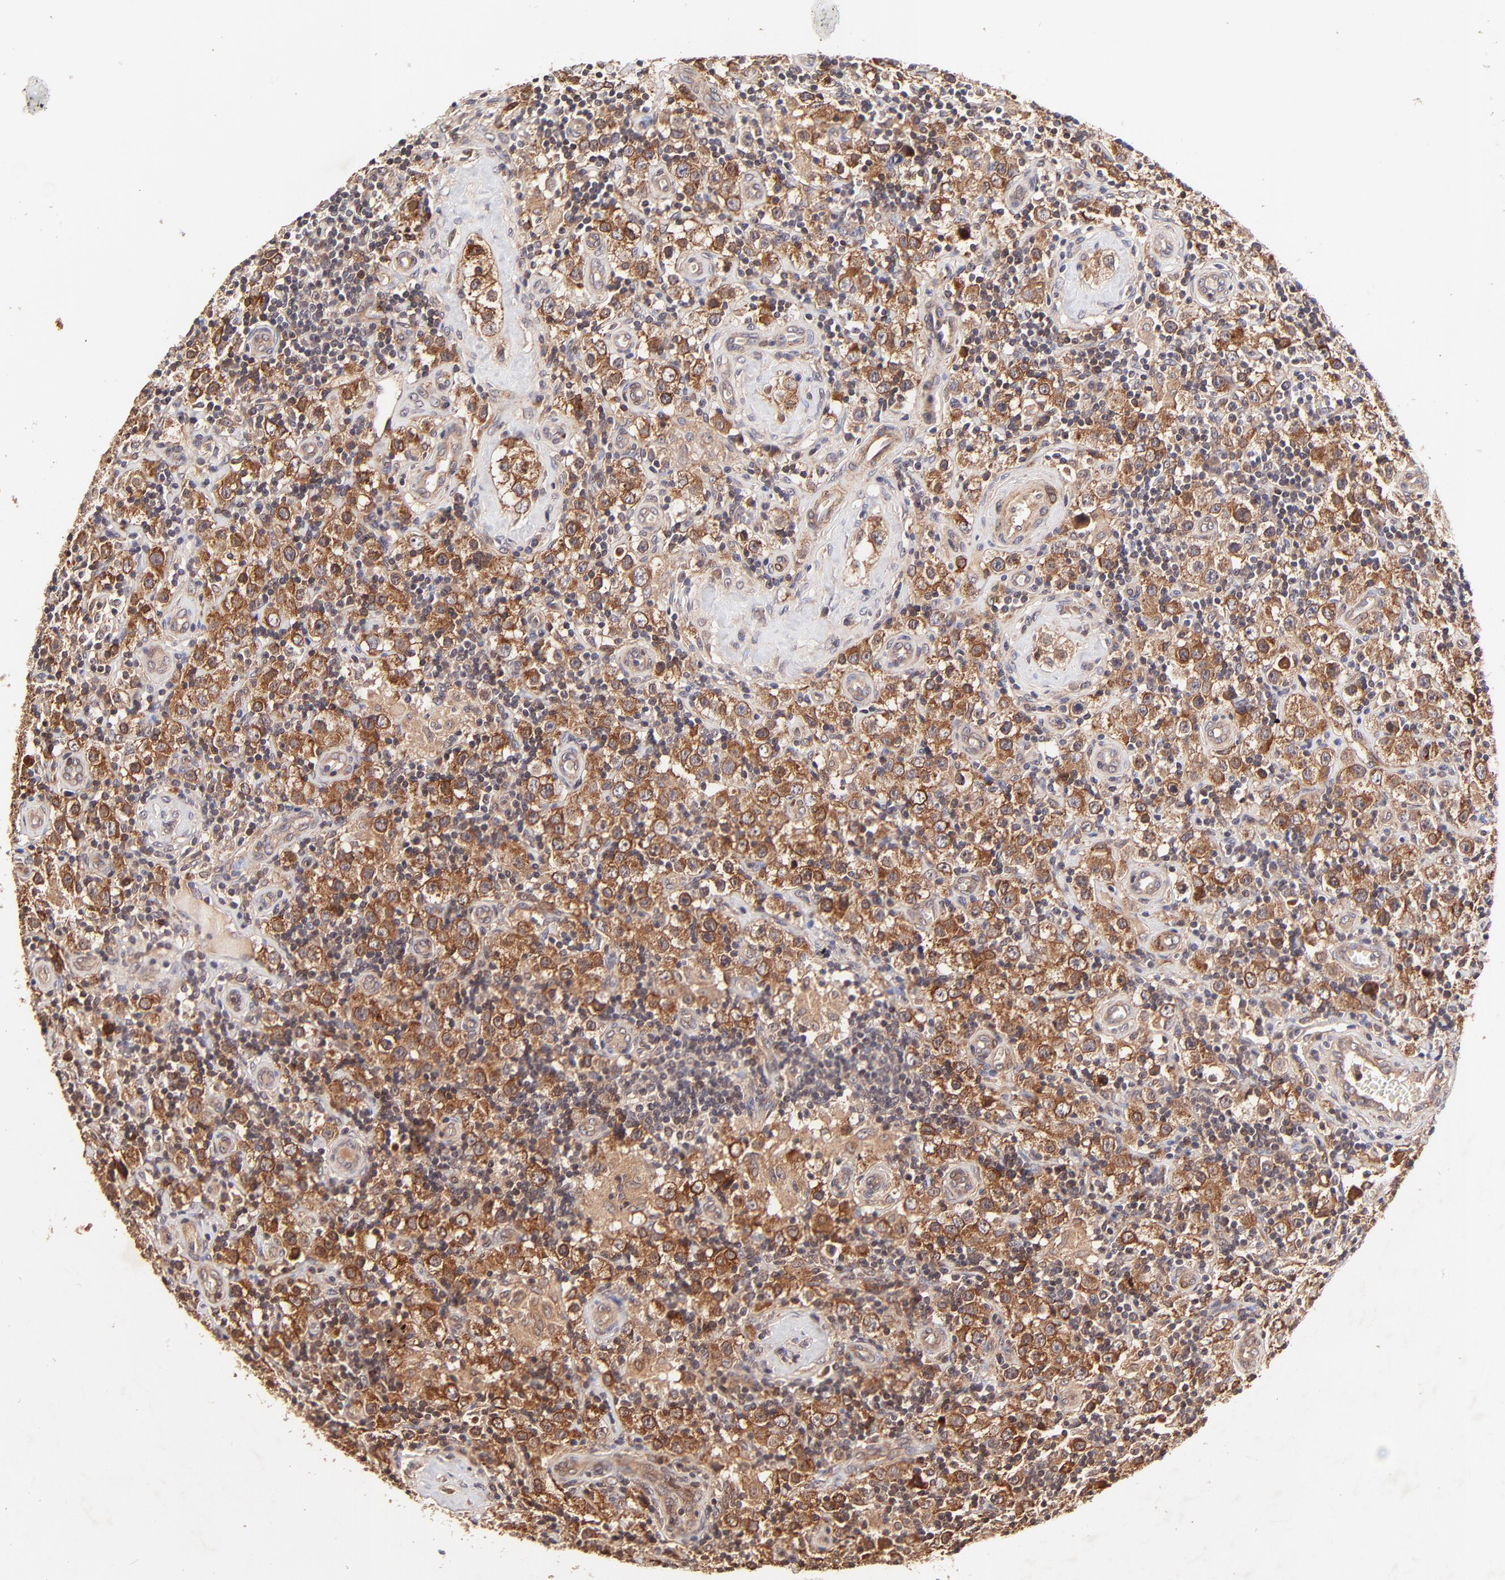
{"staining": {"intensity": "strong", "quantity": ">75%", "location": "cytoplasmic/membranous"}, "tissue": "testis cancer", "cell_type": "Tumor cells", "image_type": "cancer", "snomed": [{"axis": "morphology", "description": "Seminoma, NOS"}, {"axis": "topography", "description": "Testis"}], "caption": "Brown immunohistochemical staining in human seminoma (testis) exhibits strong cytoplasmic/membranous positivity in approximately >75% of tumor cells. (Brightfield microscopy of DAB IHC at high magnification).", "gene": "ITGB1", "patient": {"sex": "male", "age": 32}}